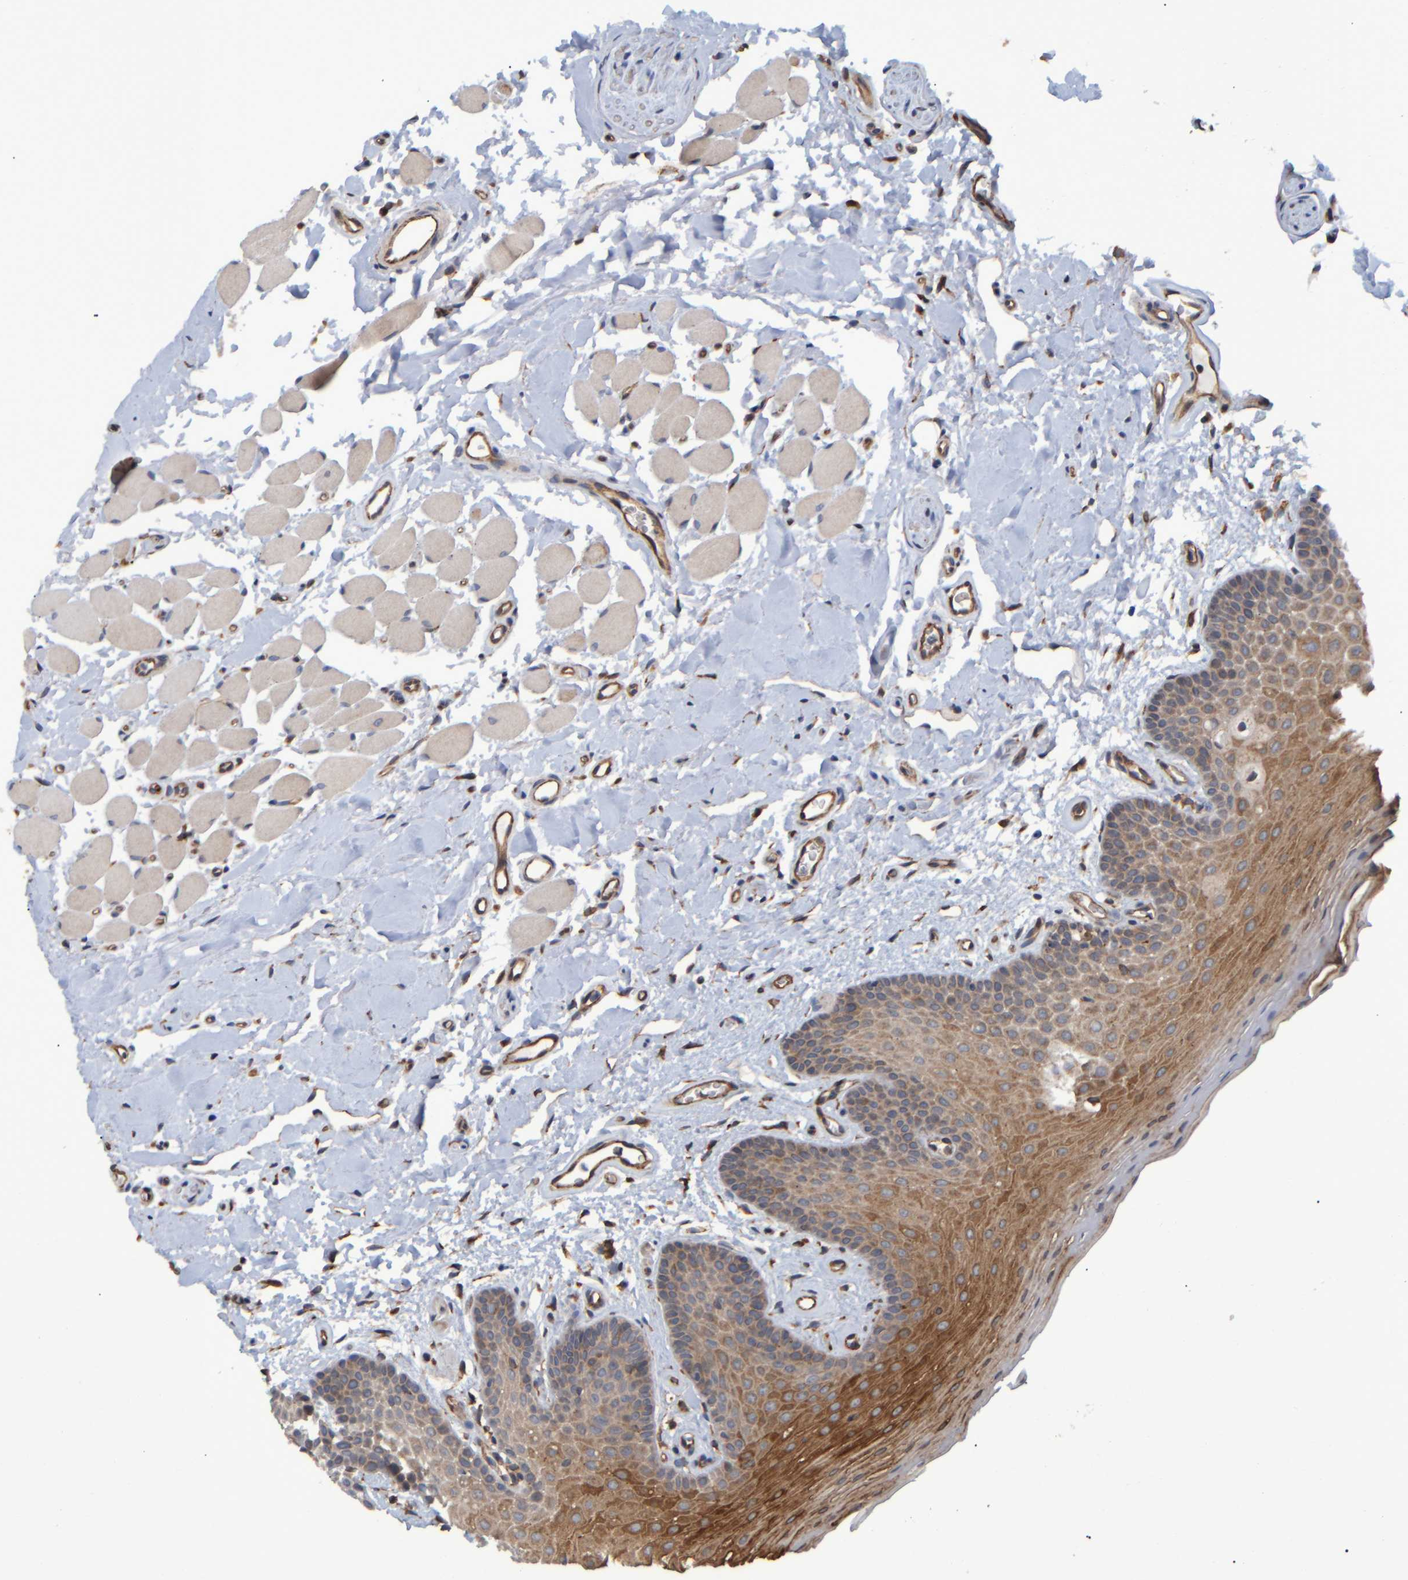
{"staining": {"intensity": "moderate", "quantity": ">75%", "location": "cytoplasmic/membranous"}, "tissue": "oral mucosa", "cell_type": "Squamous epithelial cells", "image_type": "normal", "snomed": [{"axis": "morphology", "description": "Normal tissue, NOS"}, {"axis": "topography", "description": "Oral tissue"}], "caption": "Moderate cytoplasmic/membranous expression is present in approximately >75% of squamous epithelial cells in benign oral mucosa. Immunohistochemistry stains the protein of interest in brown and the nuclei are stained blue.", "gene": "SPAG5", "patient": {"sex": "male", "age": 62}}